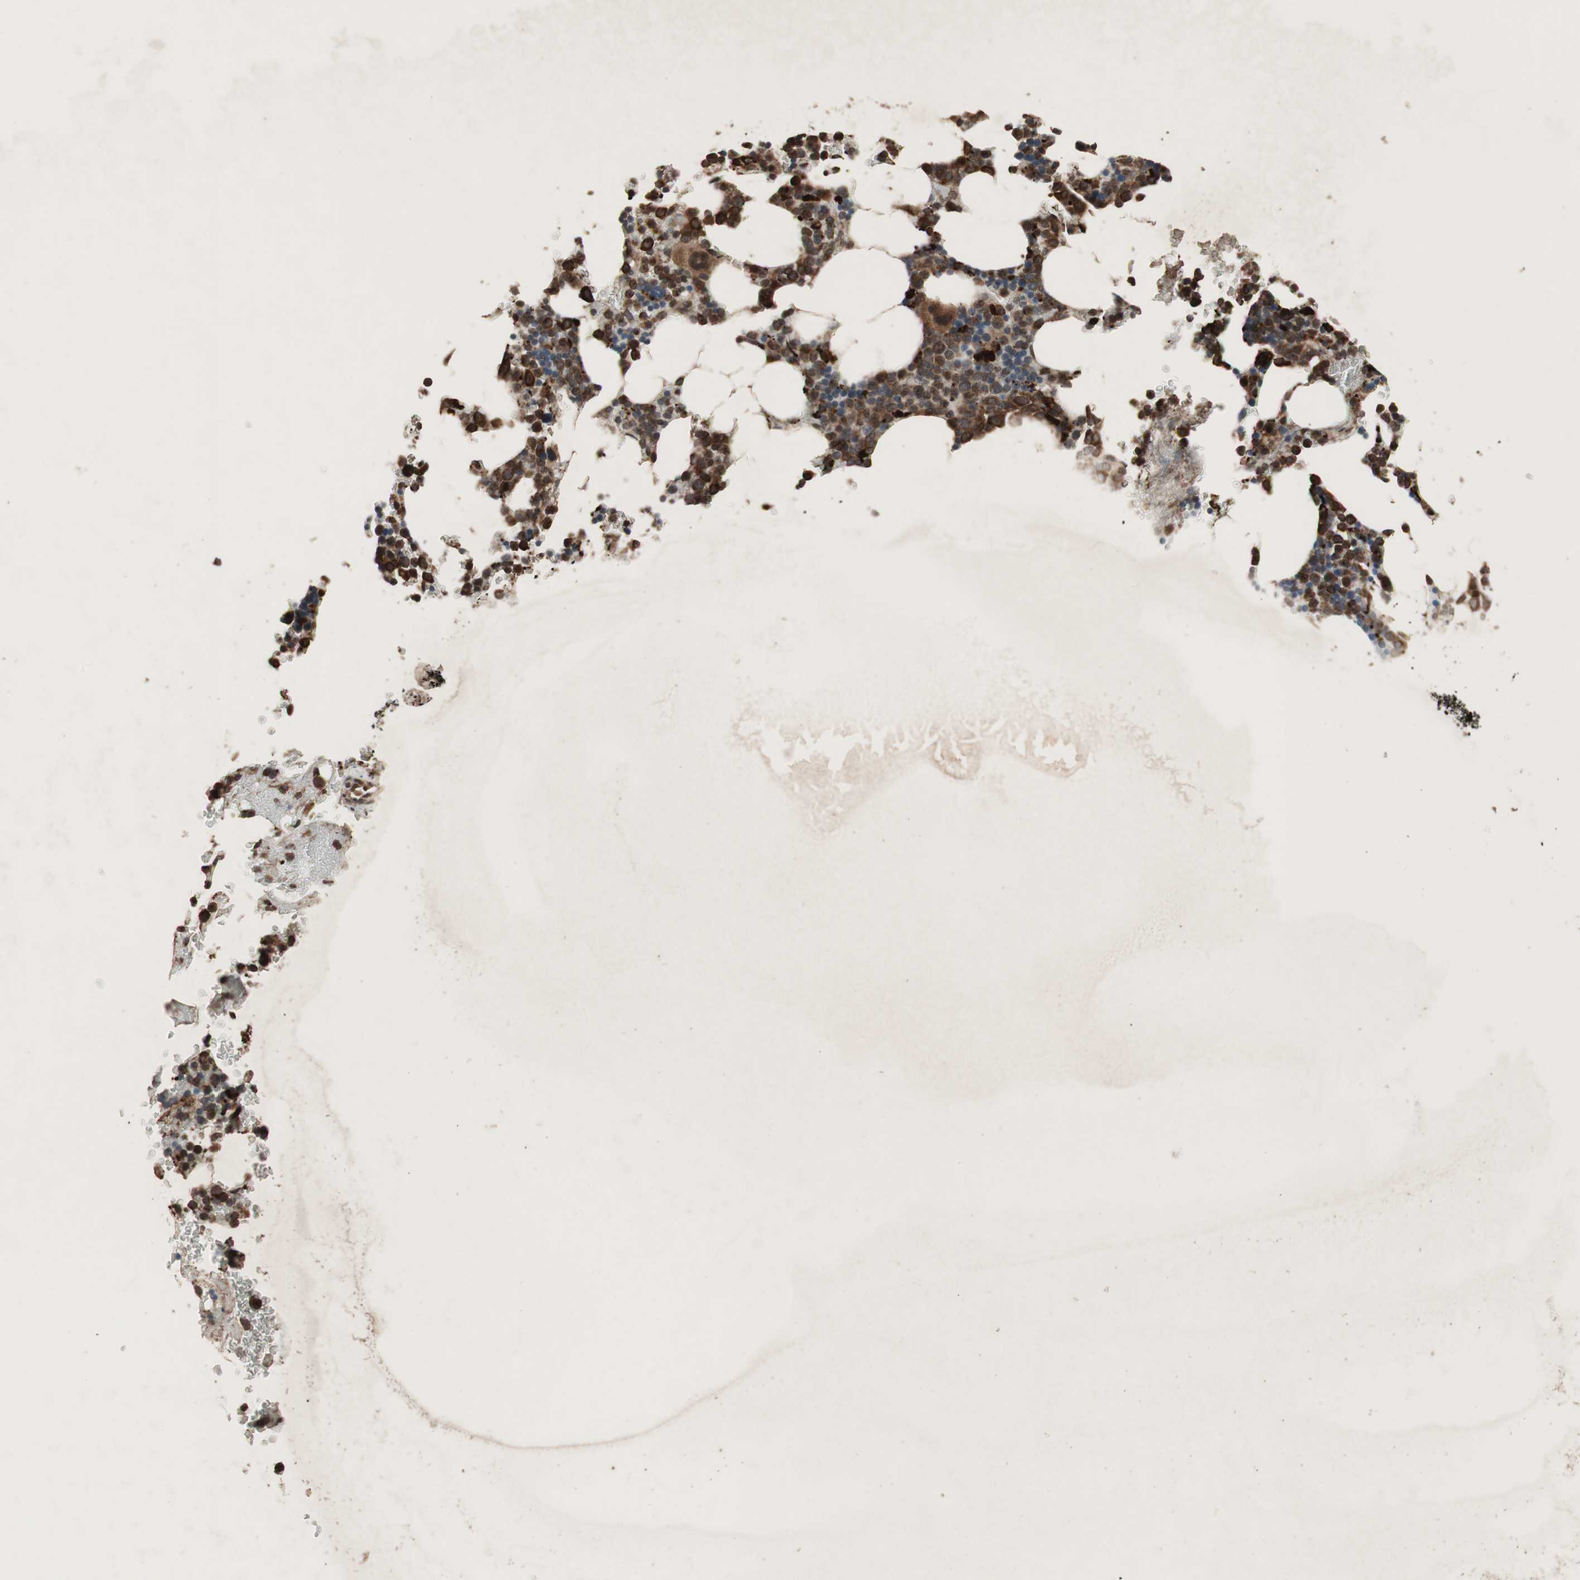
{"staining": {"intensity": "strong", "quantity": ">75%", "location": "cytoplasmic/membranous"}, "tissue": "bone marrow", "cell_type": "Hematopoietic cells", "image_type": "normal", "snomed": [{"axis": "morphology", "description": "Normal tissue, NOS"}, {"axis": "topography", "description": "Bone marrow"}], "caption": "Immunohistochemical staining of normal bone marrow shows >75% levels of strong cytoplasmic/membranous protein staining in about >75% of hematopoietic cells.", "gene": "RAB1A", "patient": {"sex": "female", "age": 73}}